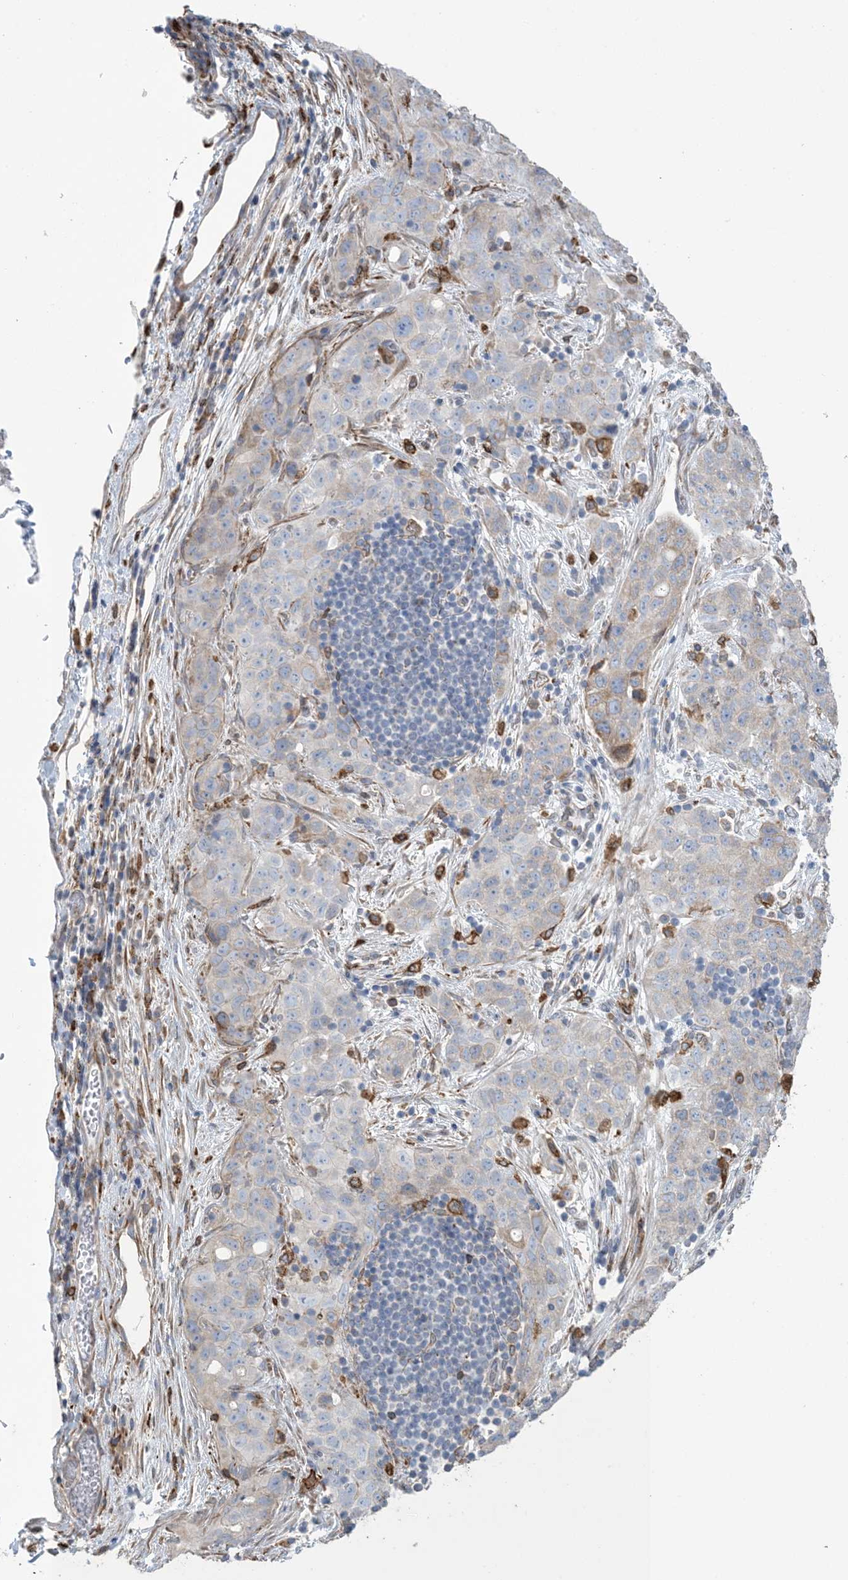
{"staining": {"intensity": "weak", "quantity": "<25%", "location": "cytoplasmic/membranous"}, "tissue": "stomach cancer", "cell_type": "Tumor cells", "image_type": "cancer", "snomed": [{"axis": "morphology", "description": "Normal tissue, NOS"}, {"axis": "morphology", "description": "Adenocarcinoma, NOS"}, {"axis": "topography", "description": "Lymph node"}, {"axis": "topography", "description": "Stomach"}], "caption": "Stomach adenocarcinoma stained for a protein using immunohistochemistry (IHC) shows no expression tumor cells.", "gene": "SHANK1", "patient": {"sex": "male", "age": 48}}